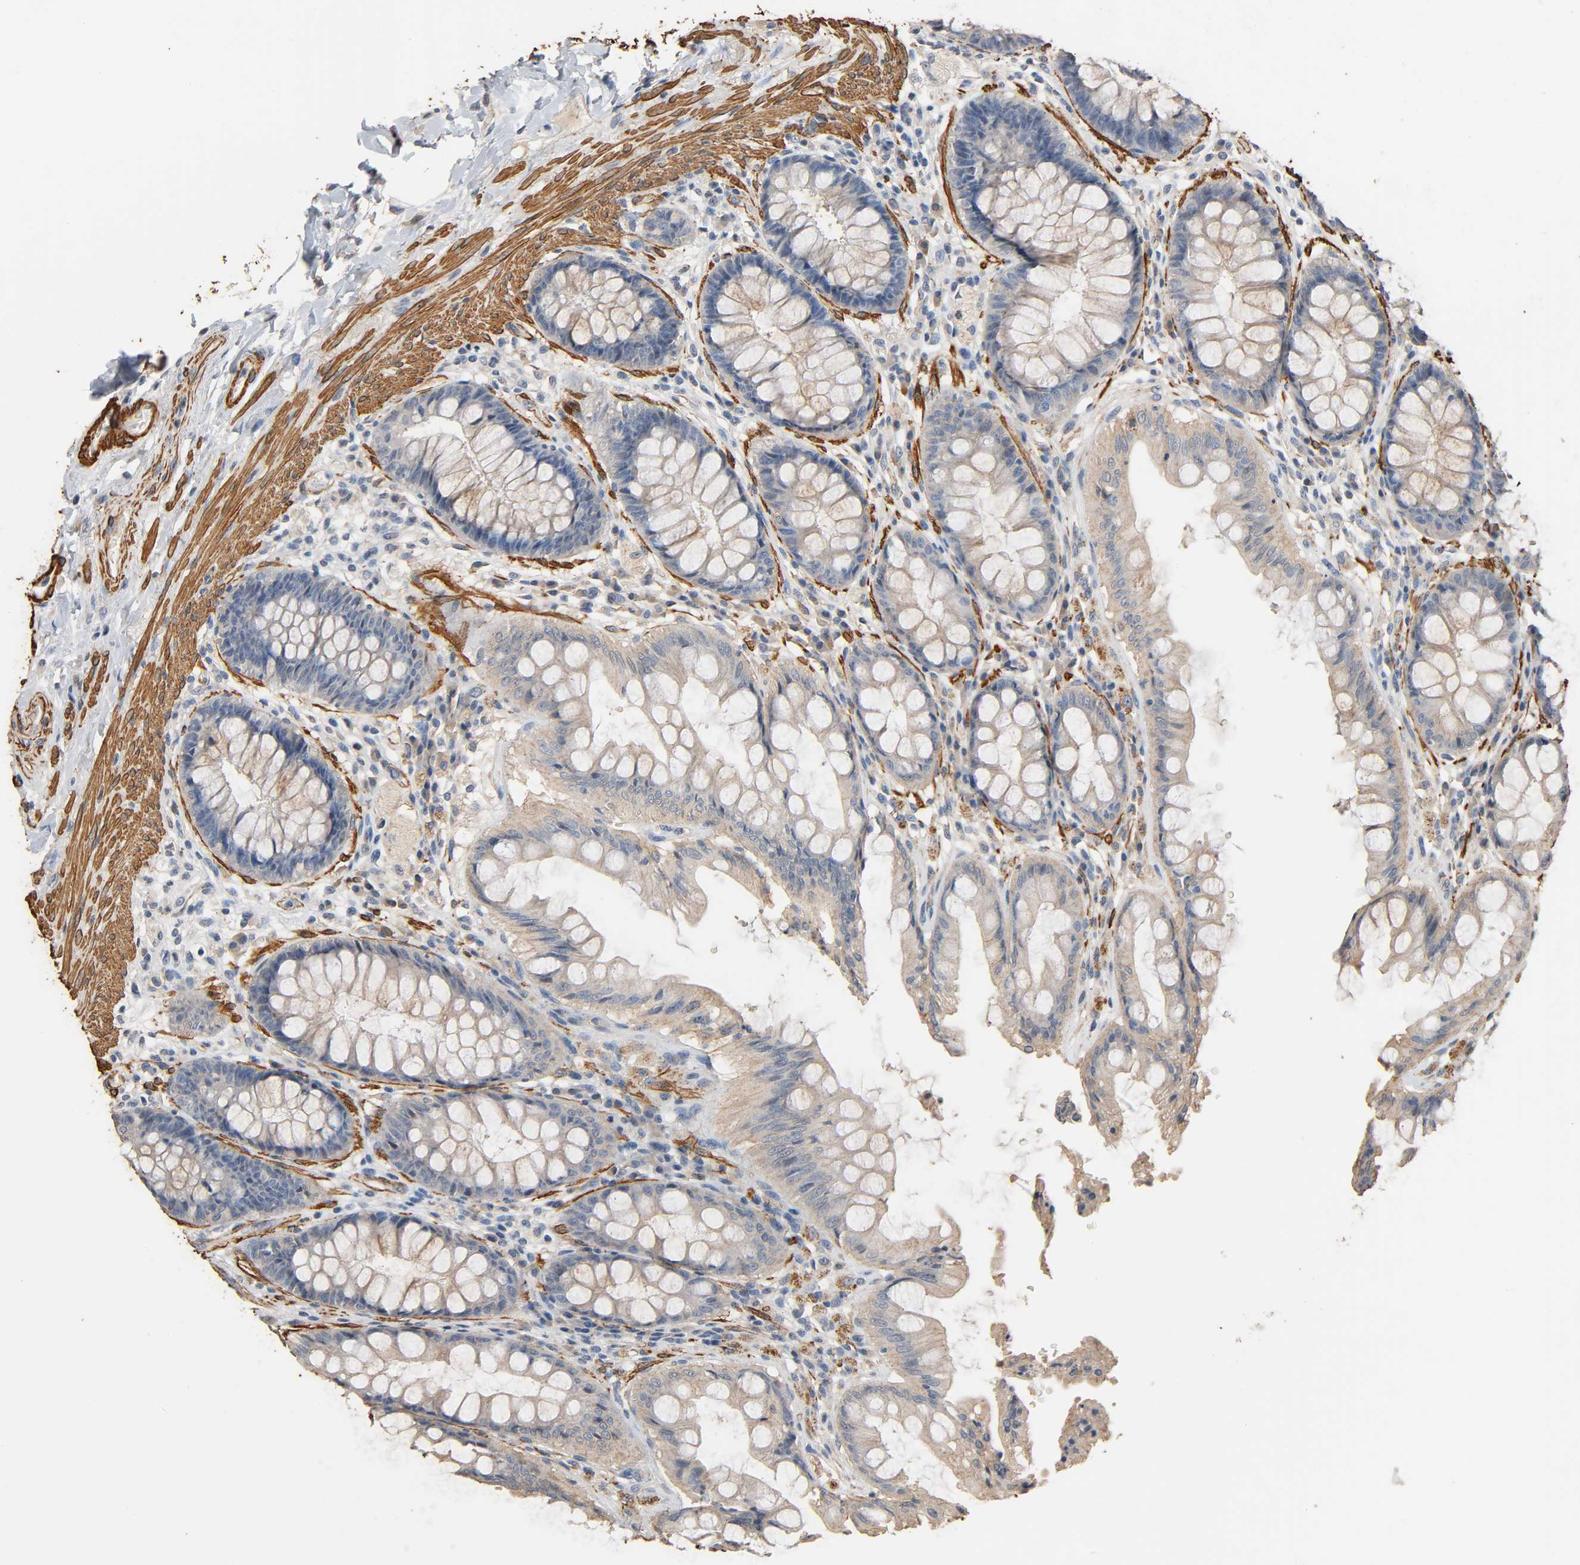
{"staining": {"intensity": "weak", "quantity": ">75%", "location": "cytoplasmic/membranous"}, "tissue": "rectum", "cell_type": "Glandular cells", "image_type": "normal", "snomed": [{"axis": "morphology", "description": "Normal tissue, NOS"}, {"axis": "topography", "description": "Rectum"}], "caption": "Immunohistochemical staining of normal rectum demonstrates low levels of weak cytoplasmic/membranous staining in approximately >75% of glandular cells. The staining was performed using DAB (3,3'-diaminobenzidine) to visualize the protein expression in brown, while the nuclei were stained in blue with hematoxylin (Magnification: 20x).", "gene": "GSTA1", "patient": {"sex": "female", "age": 46}}